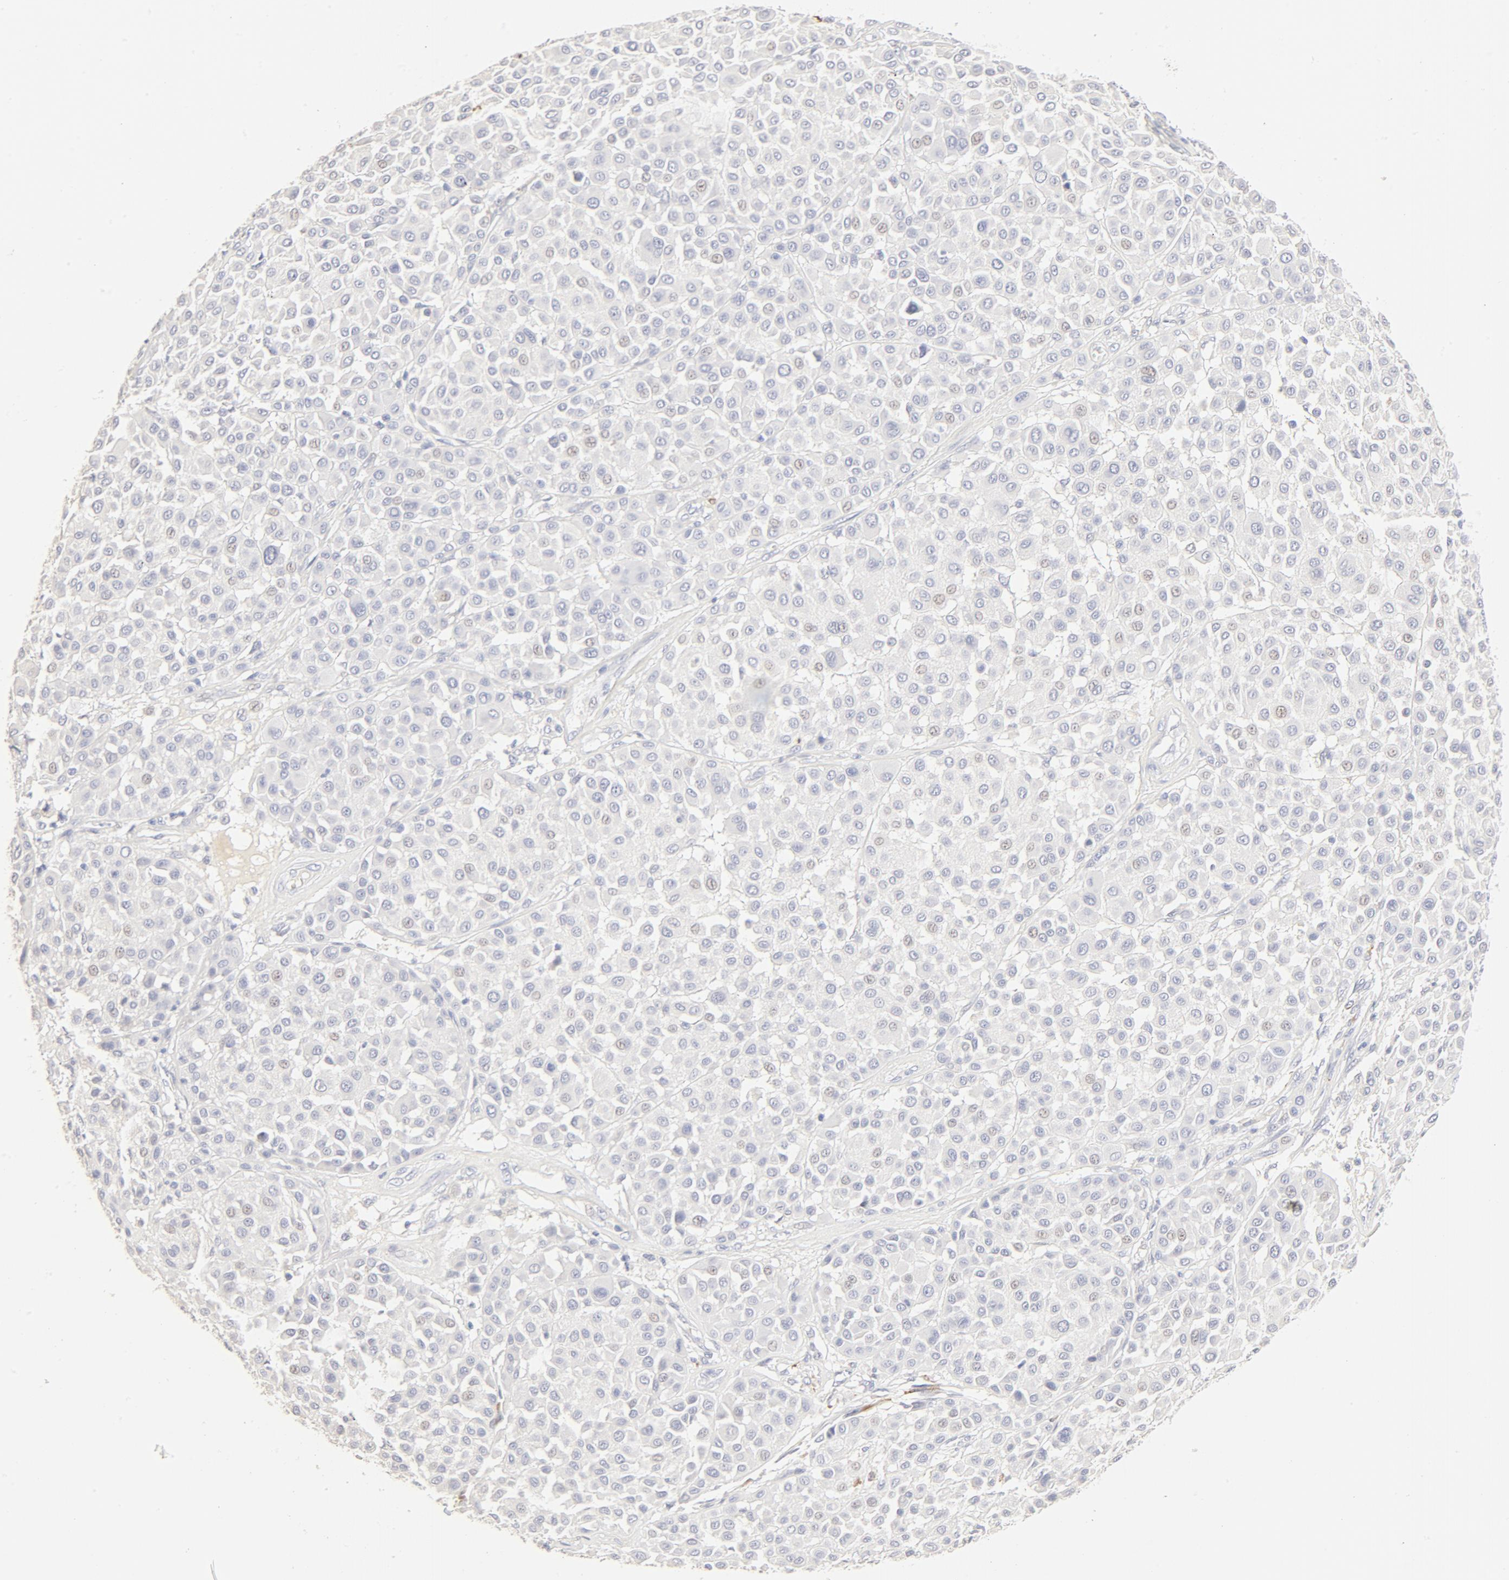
{"staining": {"intensity": "negative", "quantity": "none", "location": "none"}, "tissue": "melanoma", "cell_type": "Tumor cells", "image_type": "cancer", "snomed": [{"axis": "morphology", "description": "Malignant melanoma, Metastatic site"}, {"axis": "topography", "description": "Soft tissue"}], "caption": "Immunohistochemistry image of neoplastic tissue: malignant melanoma (metastatic site) stained with DAB (3,3'-diaminobenzidine) demonstrates no significant protein staining in tumor cells.", "gene": "FCGBP", "patient": {"sex": "male", "age": 41}}